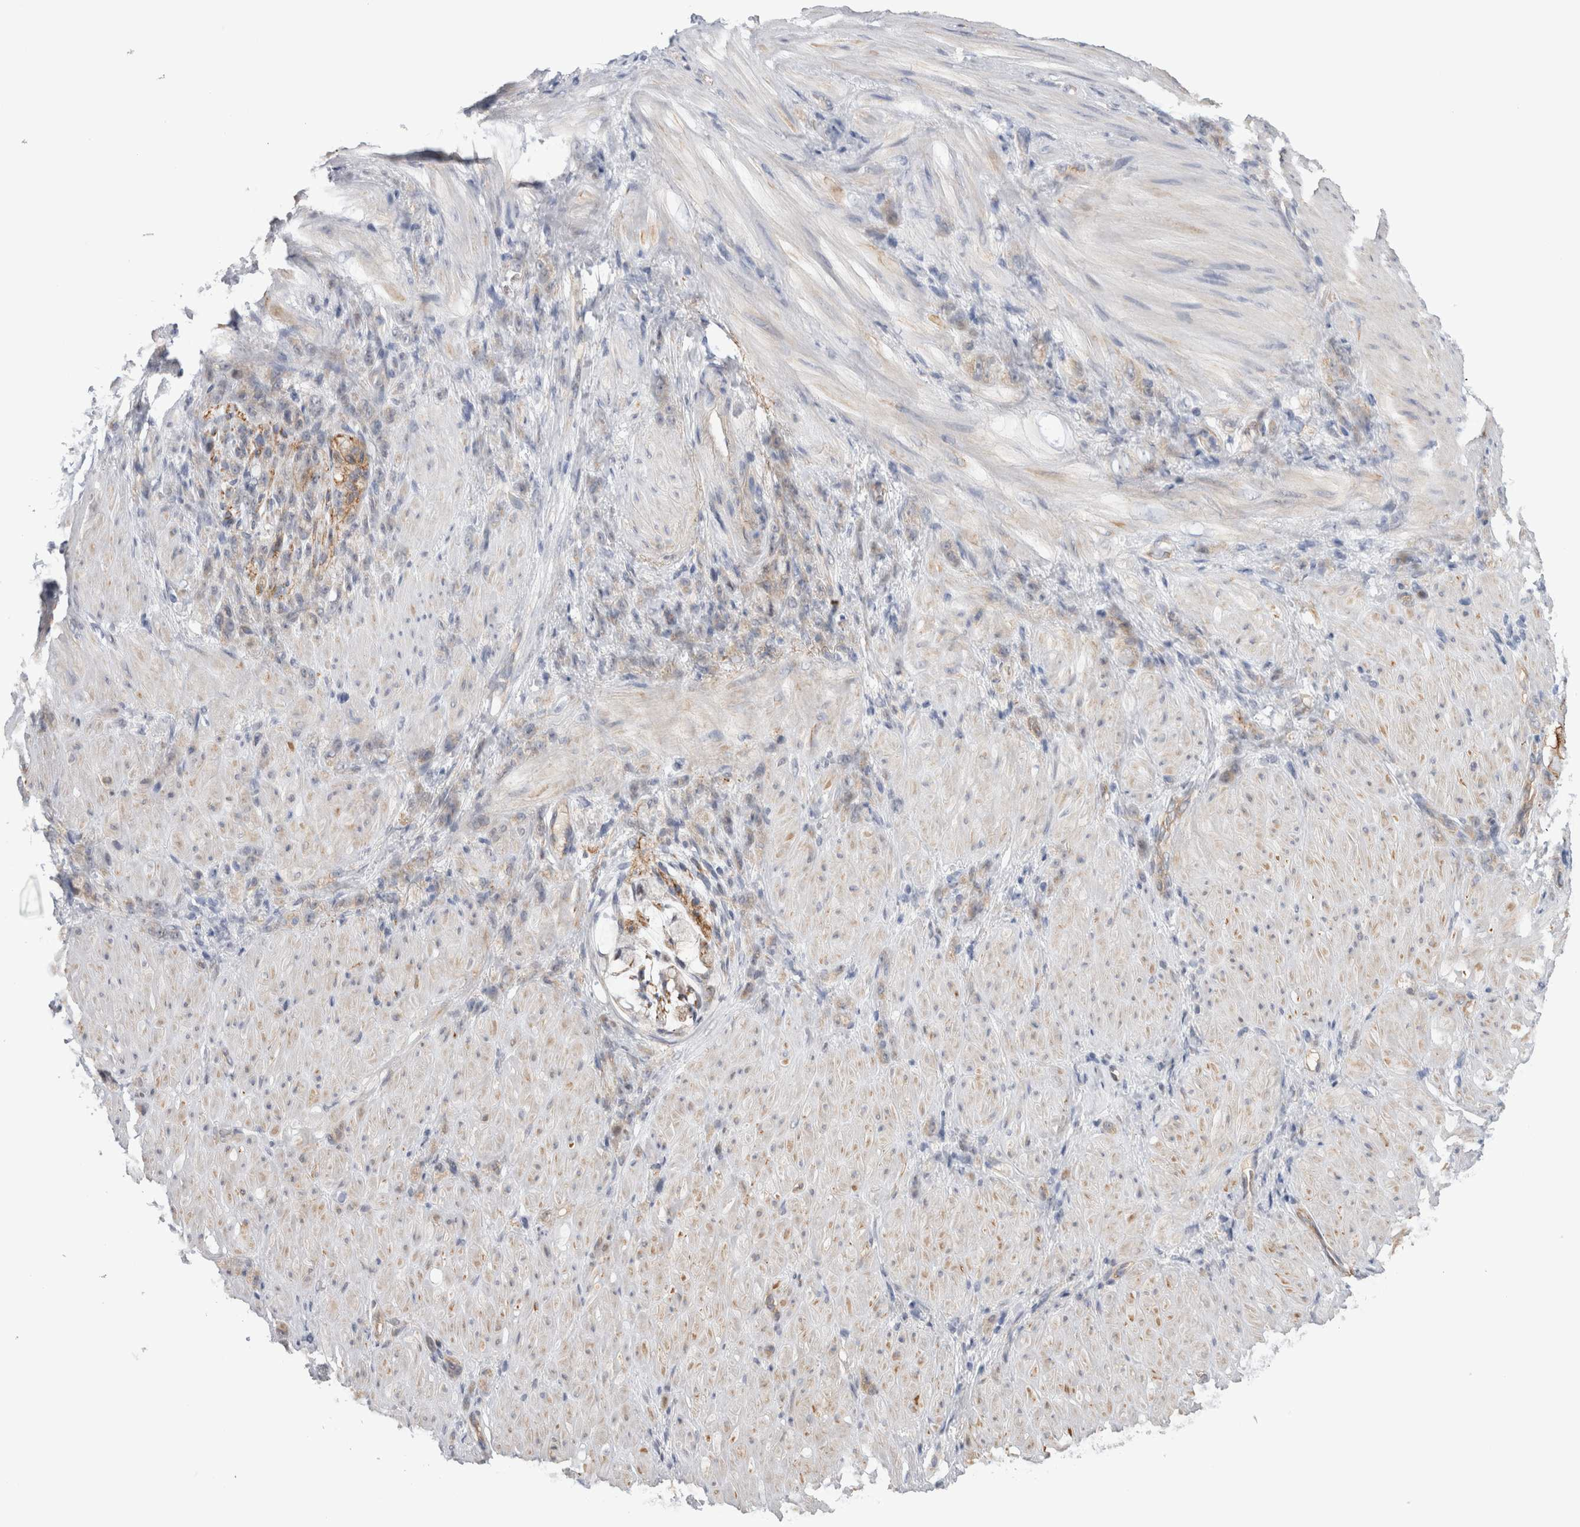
{"staining": {"intensity": "negative", "quantity": "none", "location": "none"}, "tissue": "stomach cancer", "cell_type": "Tumor cells", "image_type": "cancer", "snomed": [{"axis": "morphology", "description": "Normal tissue, NOS"}, {"axis": "morphology", "description": "Adenocarcinoma, NOS"}, {"axis": "topography", "description": "Stomach"}], "caption": "High power microscopy micrograph of an IHC image of stomach cancer (adenocarcinoma), revealing no significant staining in tumor cells.", "gene": "TAFA5", "patient": {"sex": "male", "age": 82}}